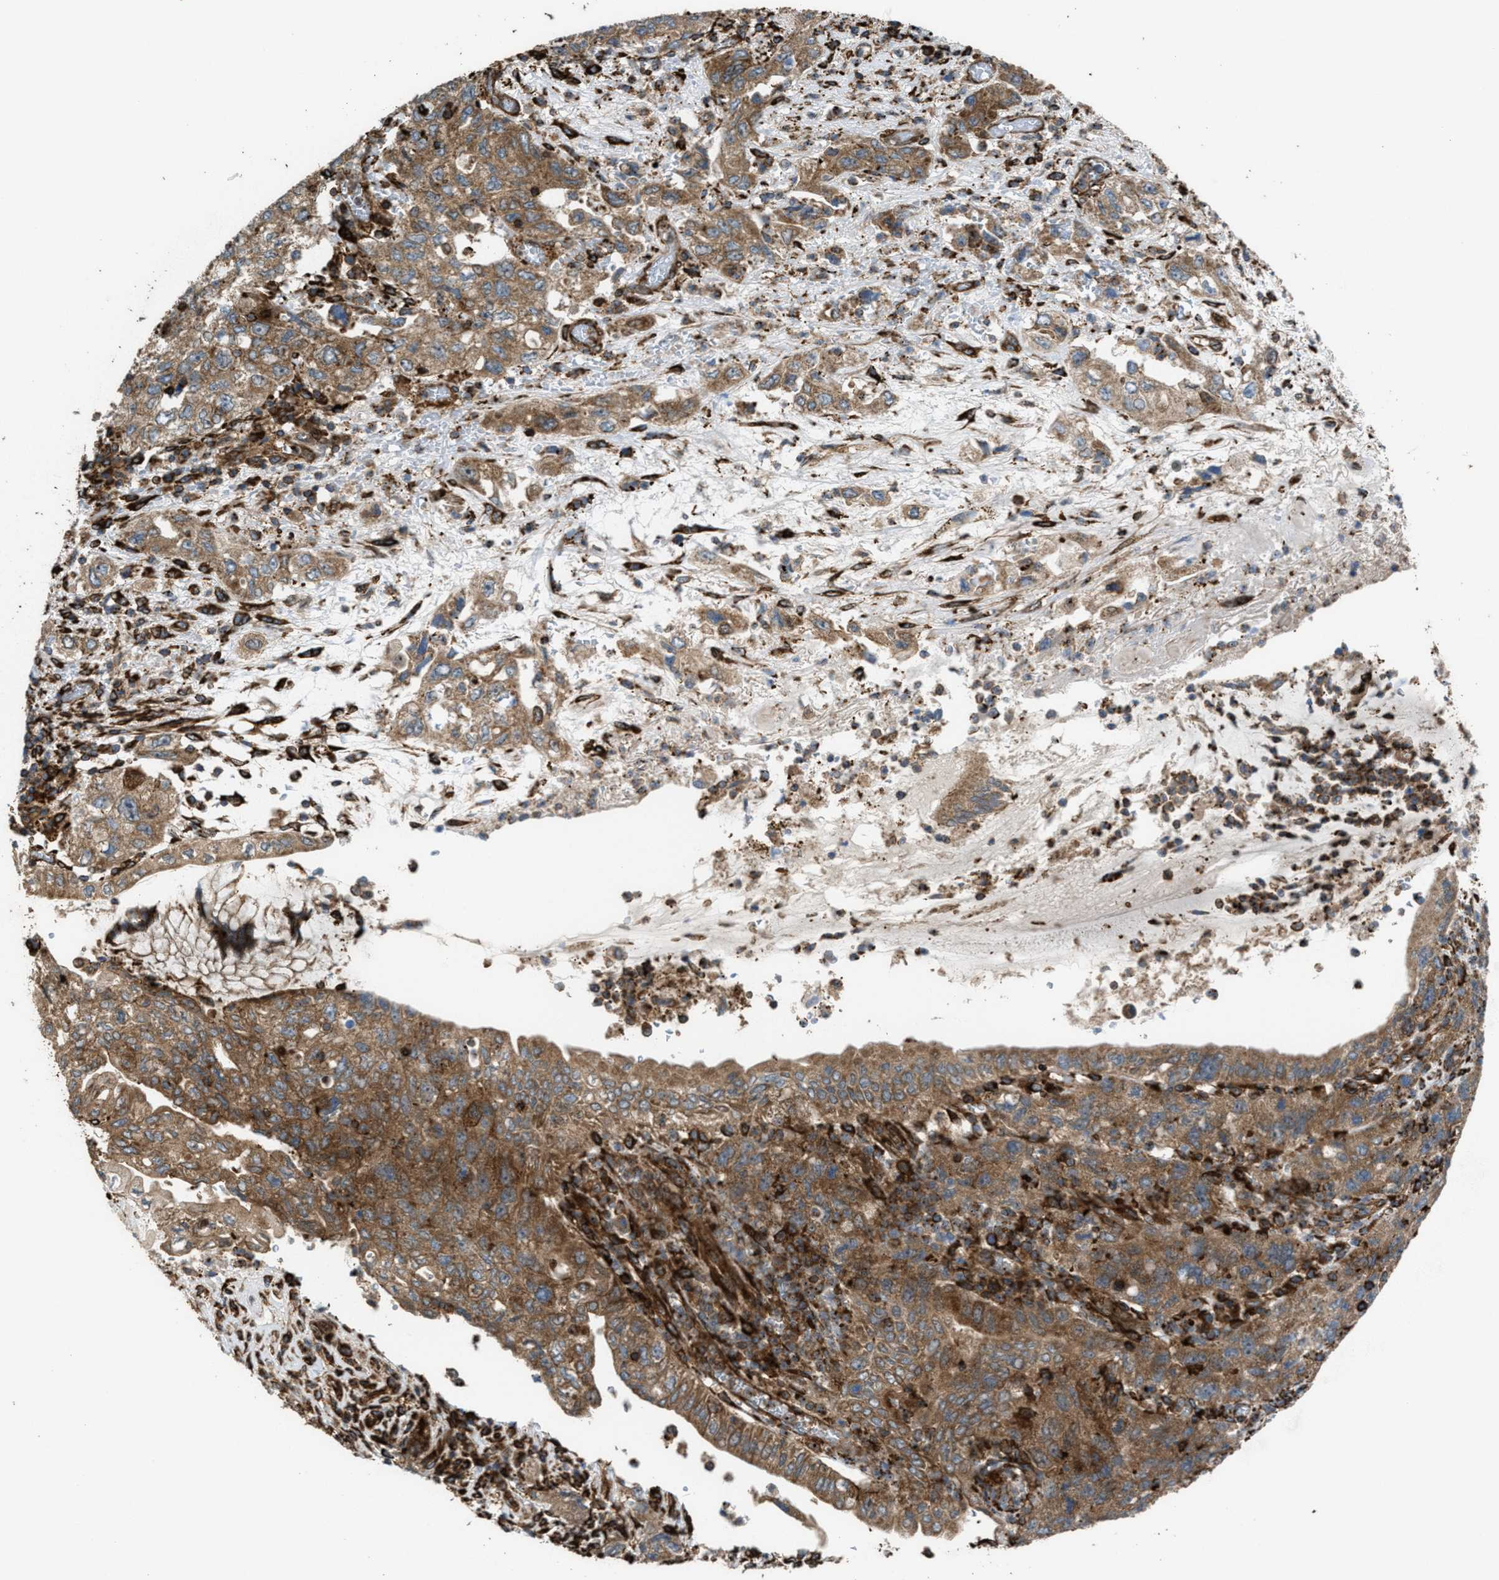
{"staining": {"intensity": "strong", "quantity": ">75%", "location": "cytoplasmic/membranous"}, "tissue": "pancreatic cancer", "cell_type": "Tumor cells", "image_type": "cancer", "snomed": [{"axis": "morphology", "description": "Adenocarcinoma, NOS"}, {"axis": "topography", "description": "Pancreas"}], "caption": "Brown immunohistochemical staining in pancreatic cancer (adenocarcinoma) exhibits strong cytoplasmic/membranous staining in about >75% of tumor cells.", "gene": "EGLN1", "patient": {"sex": "female", "age": 73}}